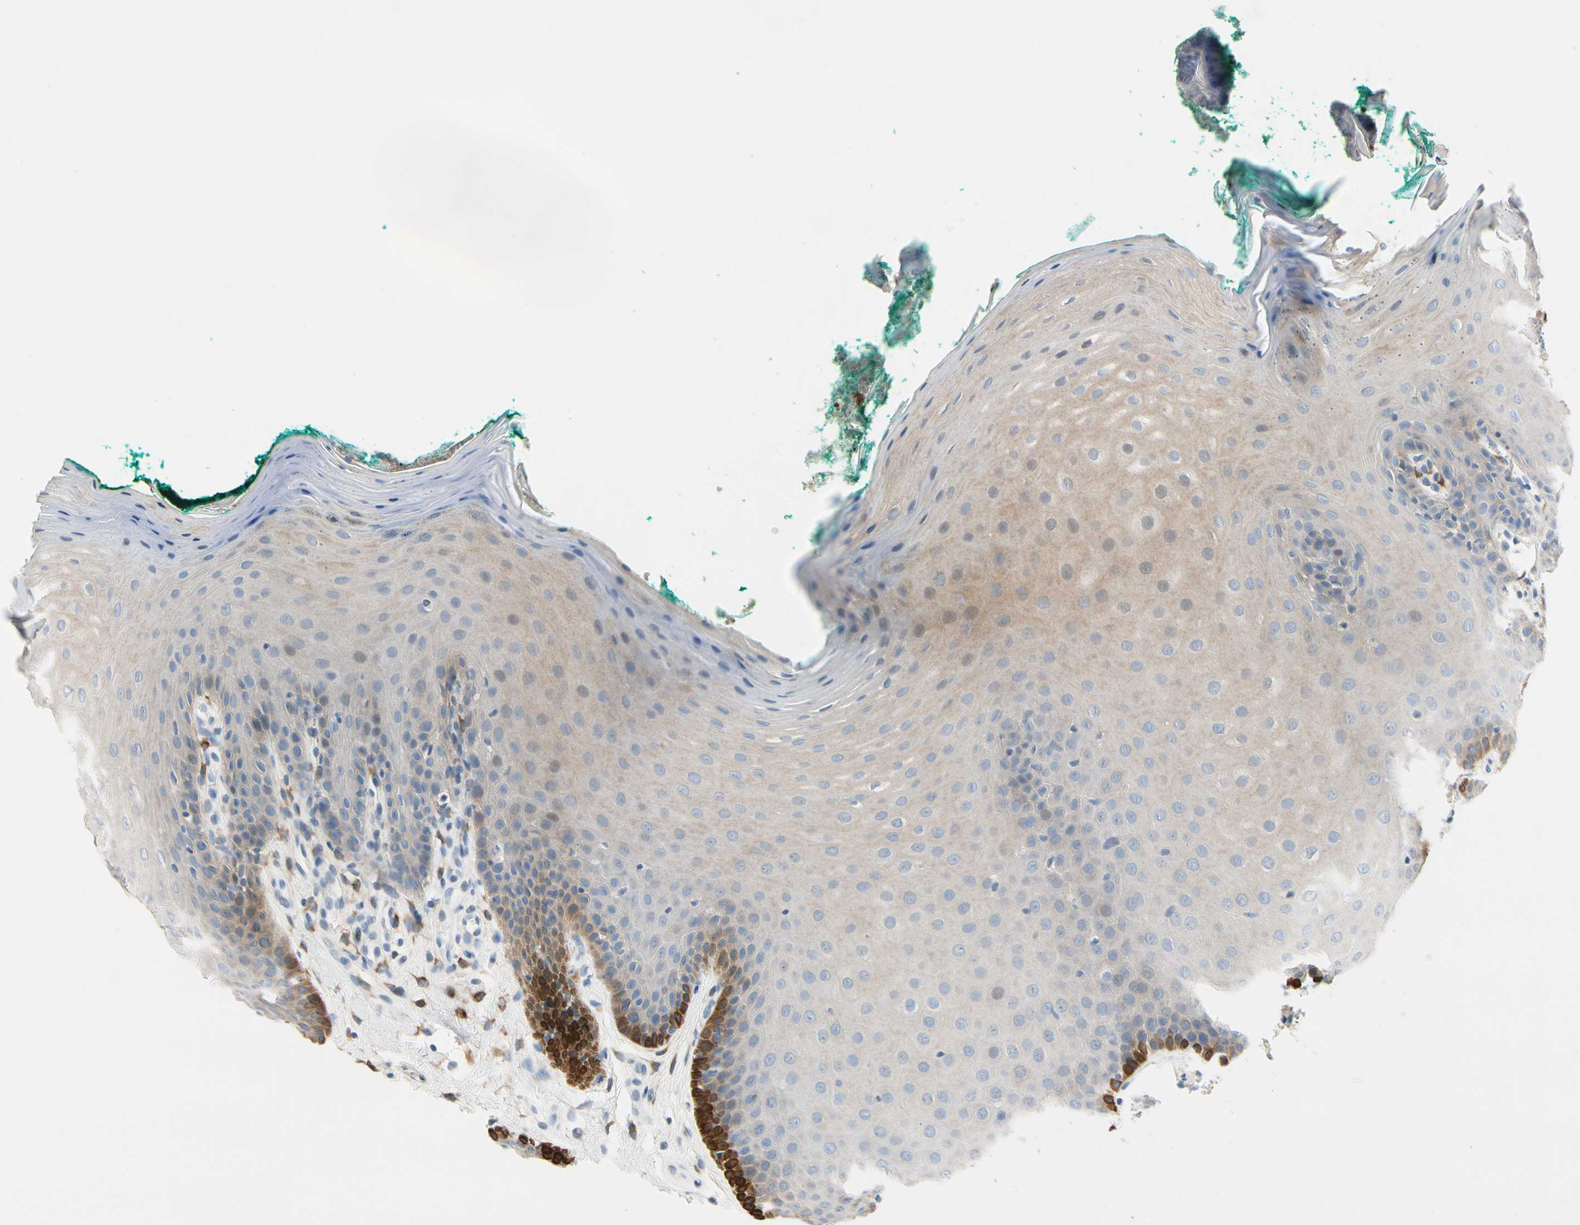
{"staining": {"intensity": "strong", "quantity": "<25%", "location": "cytoplasmic/membranous"}, "tissue": "oral mucosa", "cell_type": "Squamous epithelial cells", "image_type": "normal", "snomed": [{"axis": "morphology", "description": "Normal tissue, NOS"}, {"axis": "topography", "description": "Skeletal muscle"}, {"axis": "topography", "description": "Oral tissue"}], "caption": "A medium amount of strong cytoplasmic/membranous staining is seen in approximately <25% of squamous epithelial cells in unremarkable oral mucosa.", "gene": "SLC27A6", "patient": {"sex": "male", "age": 58}}